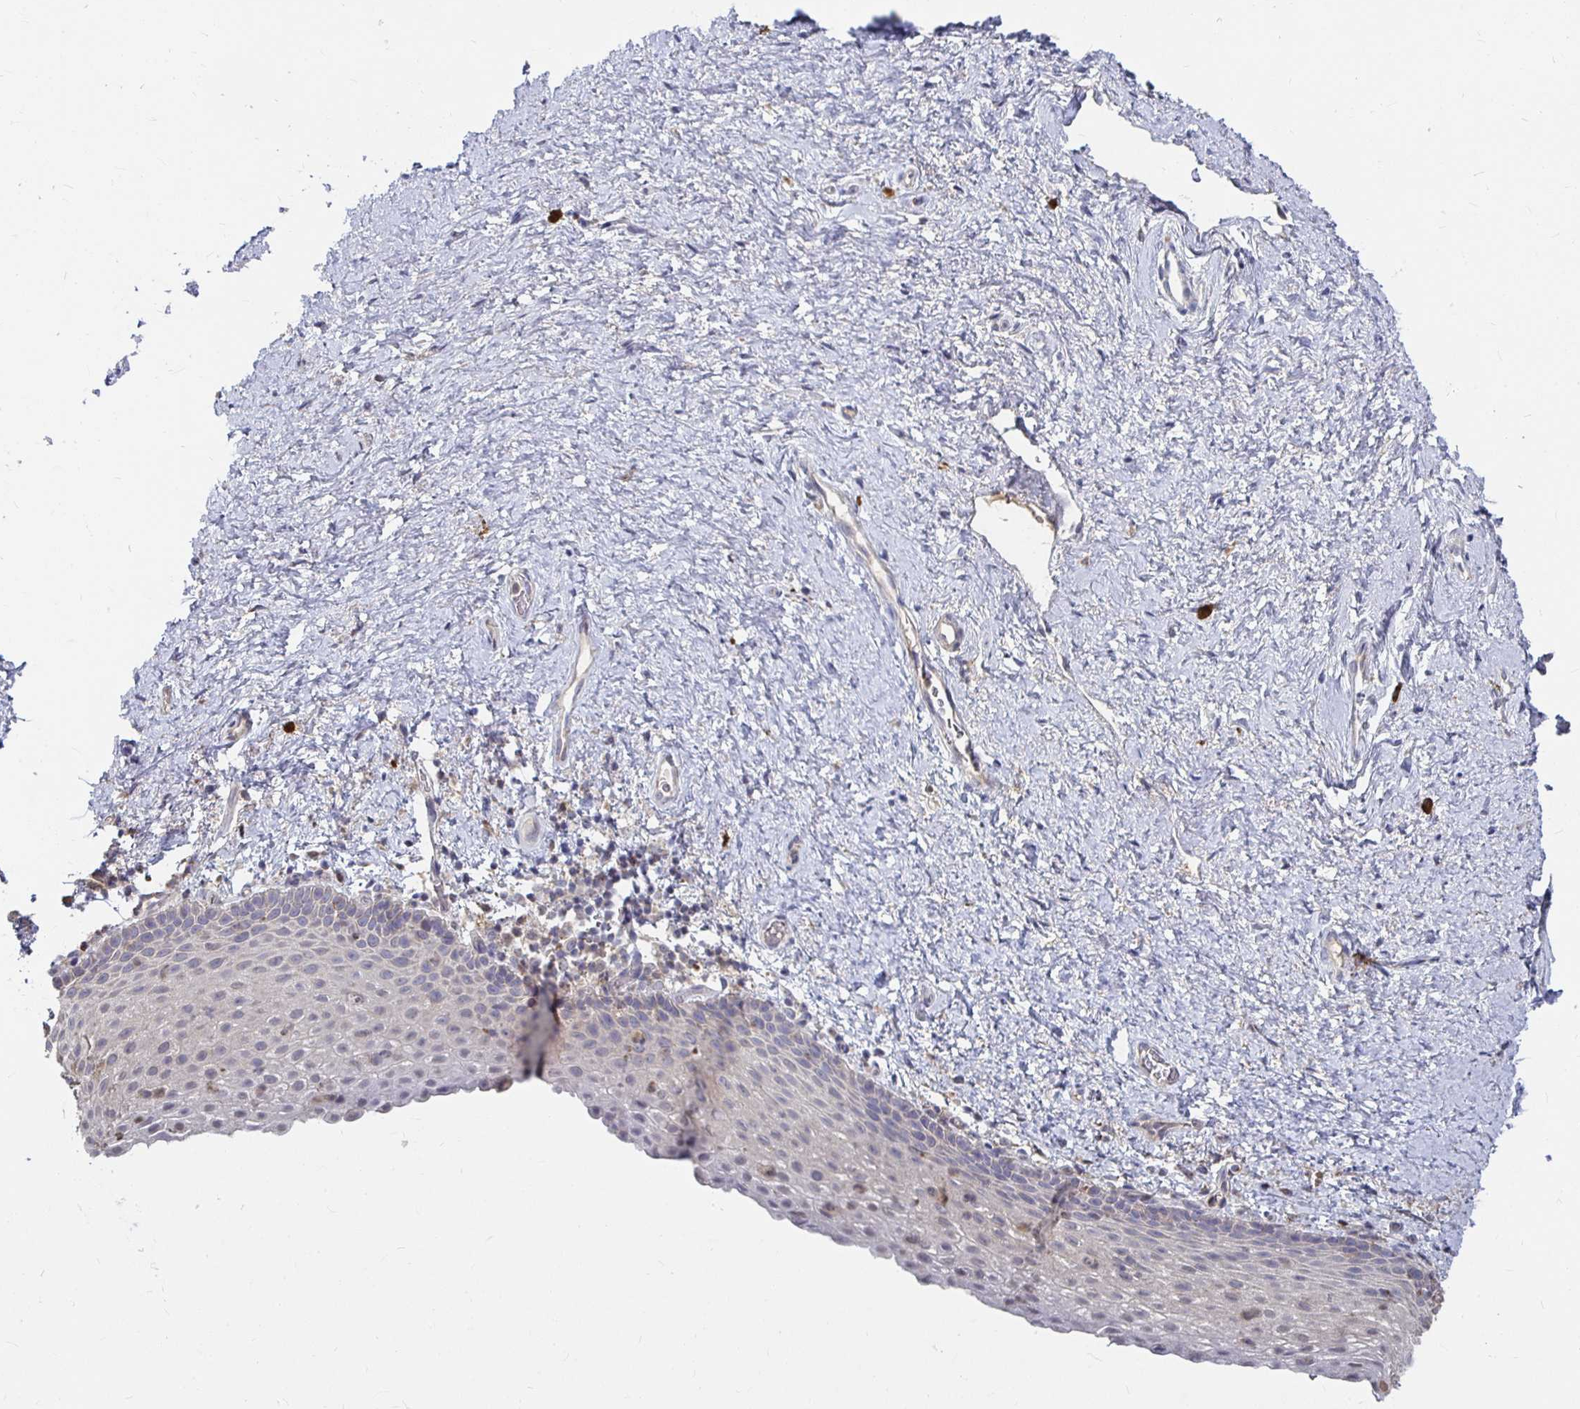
{"staining": {"intensity": "negative", "quantity": "none", "location": "none"}, "tissue": "vagina", "cell_type": "Squamous epithelial cells", "image_type": "normal", "snomed": [{"axis": "morphology", "description": "Normal tissue, NOS"}, {"axis": "topography", "description": "Vagina"}], "caption": "This is an immunohistochemistry (IHC) image of benign human vagina. There is no staining in squamous epithelial cells.", "gene": "RNF144B", "patient": {"sex": "female", "age": 61}}